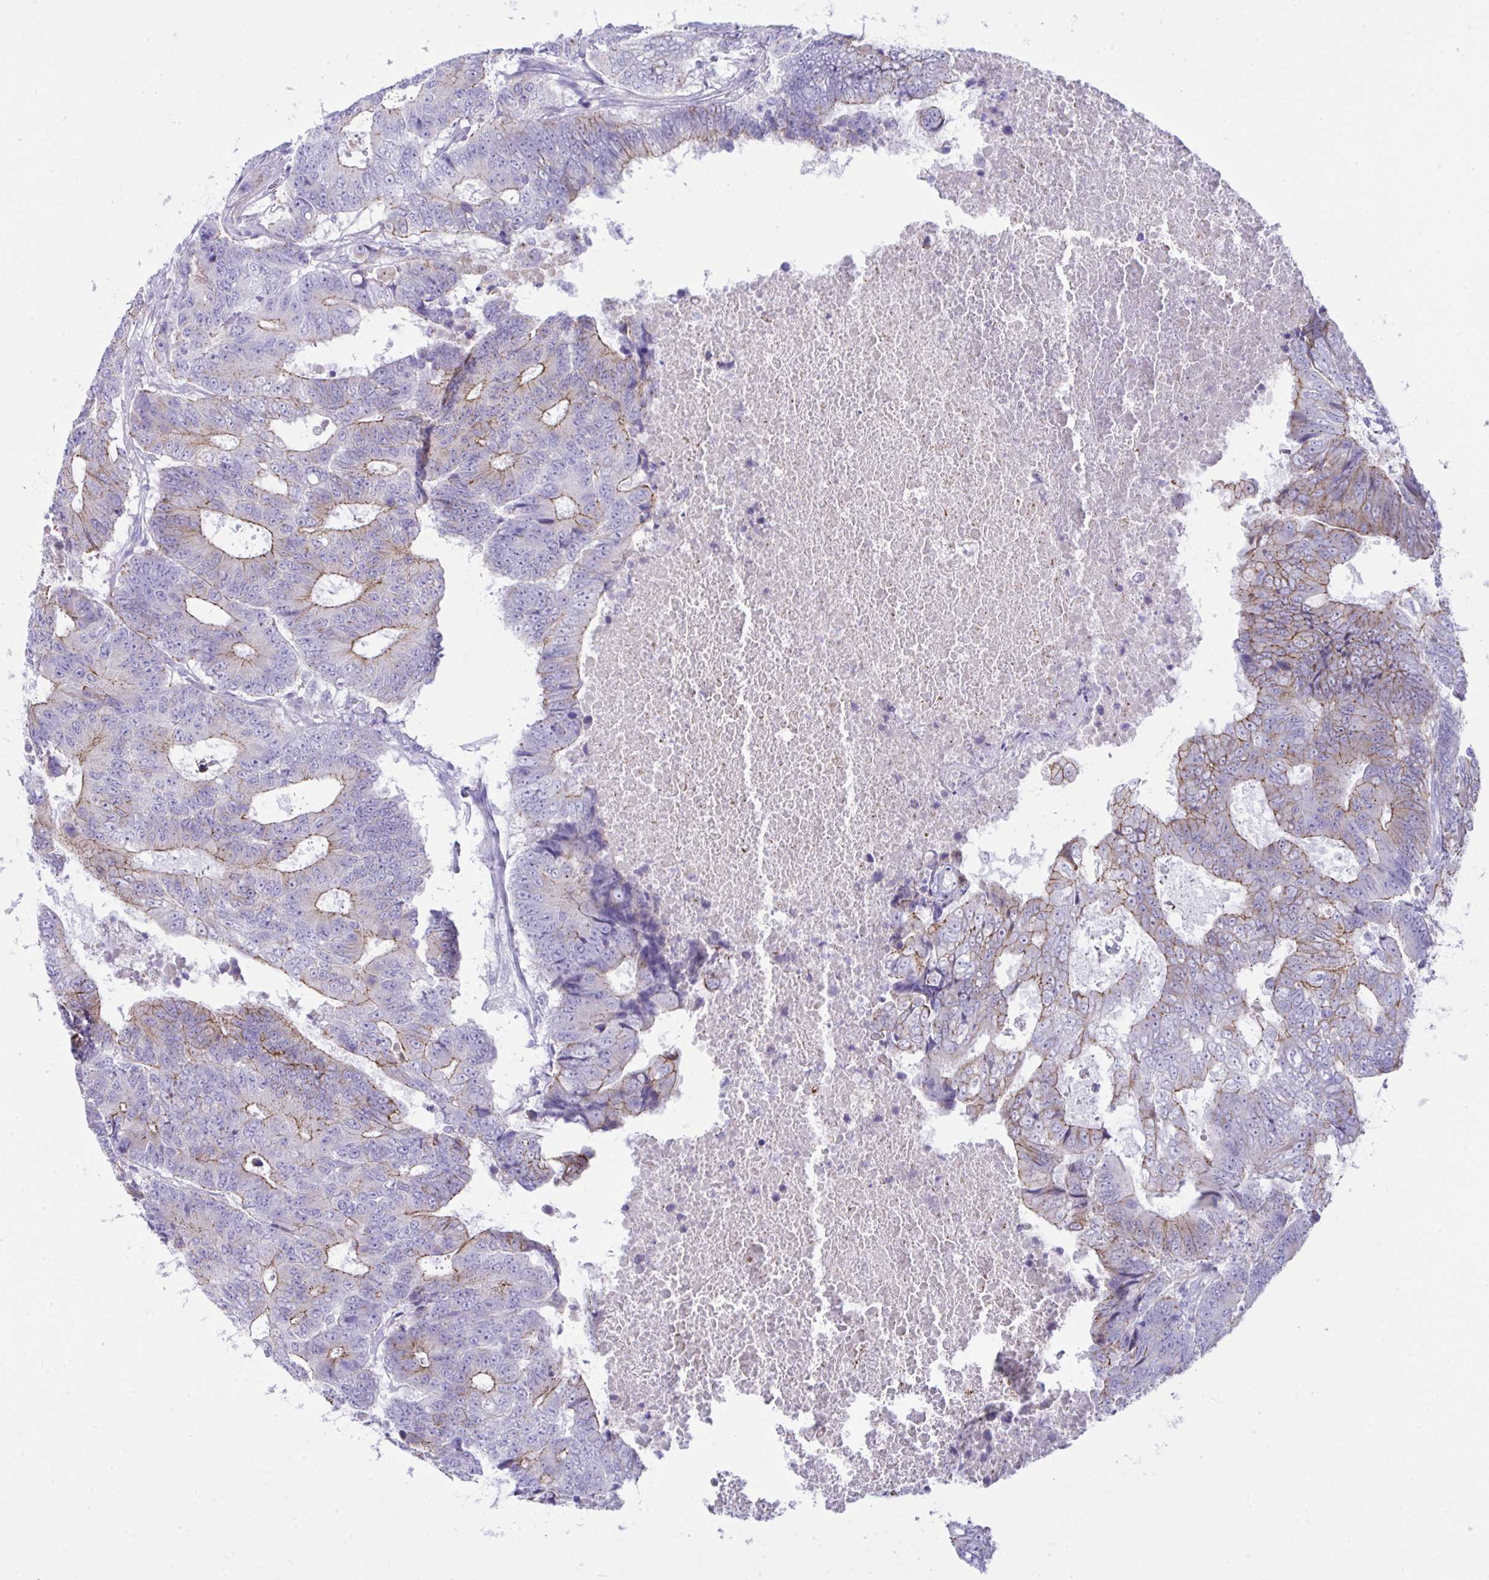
{"staining": {"intensity": "weak", "quantity": "25%-75%", "location": "cytoplasmic/membranous"}, "tissue": "colorectal cancer", "cell_type": "Tumor cells", "image_type": "cancer", "snomed": [{"axis": "morphology", "description": "Adenocarcinoma, NOS"}, {"axis": "topography", "description": "Colon"}], "caption": "Weak cytoplasmic/membranous protein expression is present in approximately 25%-75% of tumor cells in colorectal cancer.", "gene": "GLB1L2", "patient": {"sex": "female", "age": 48}}